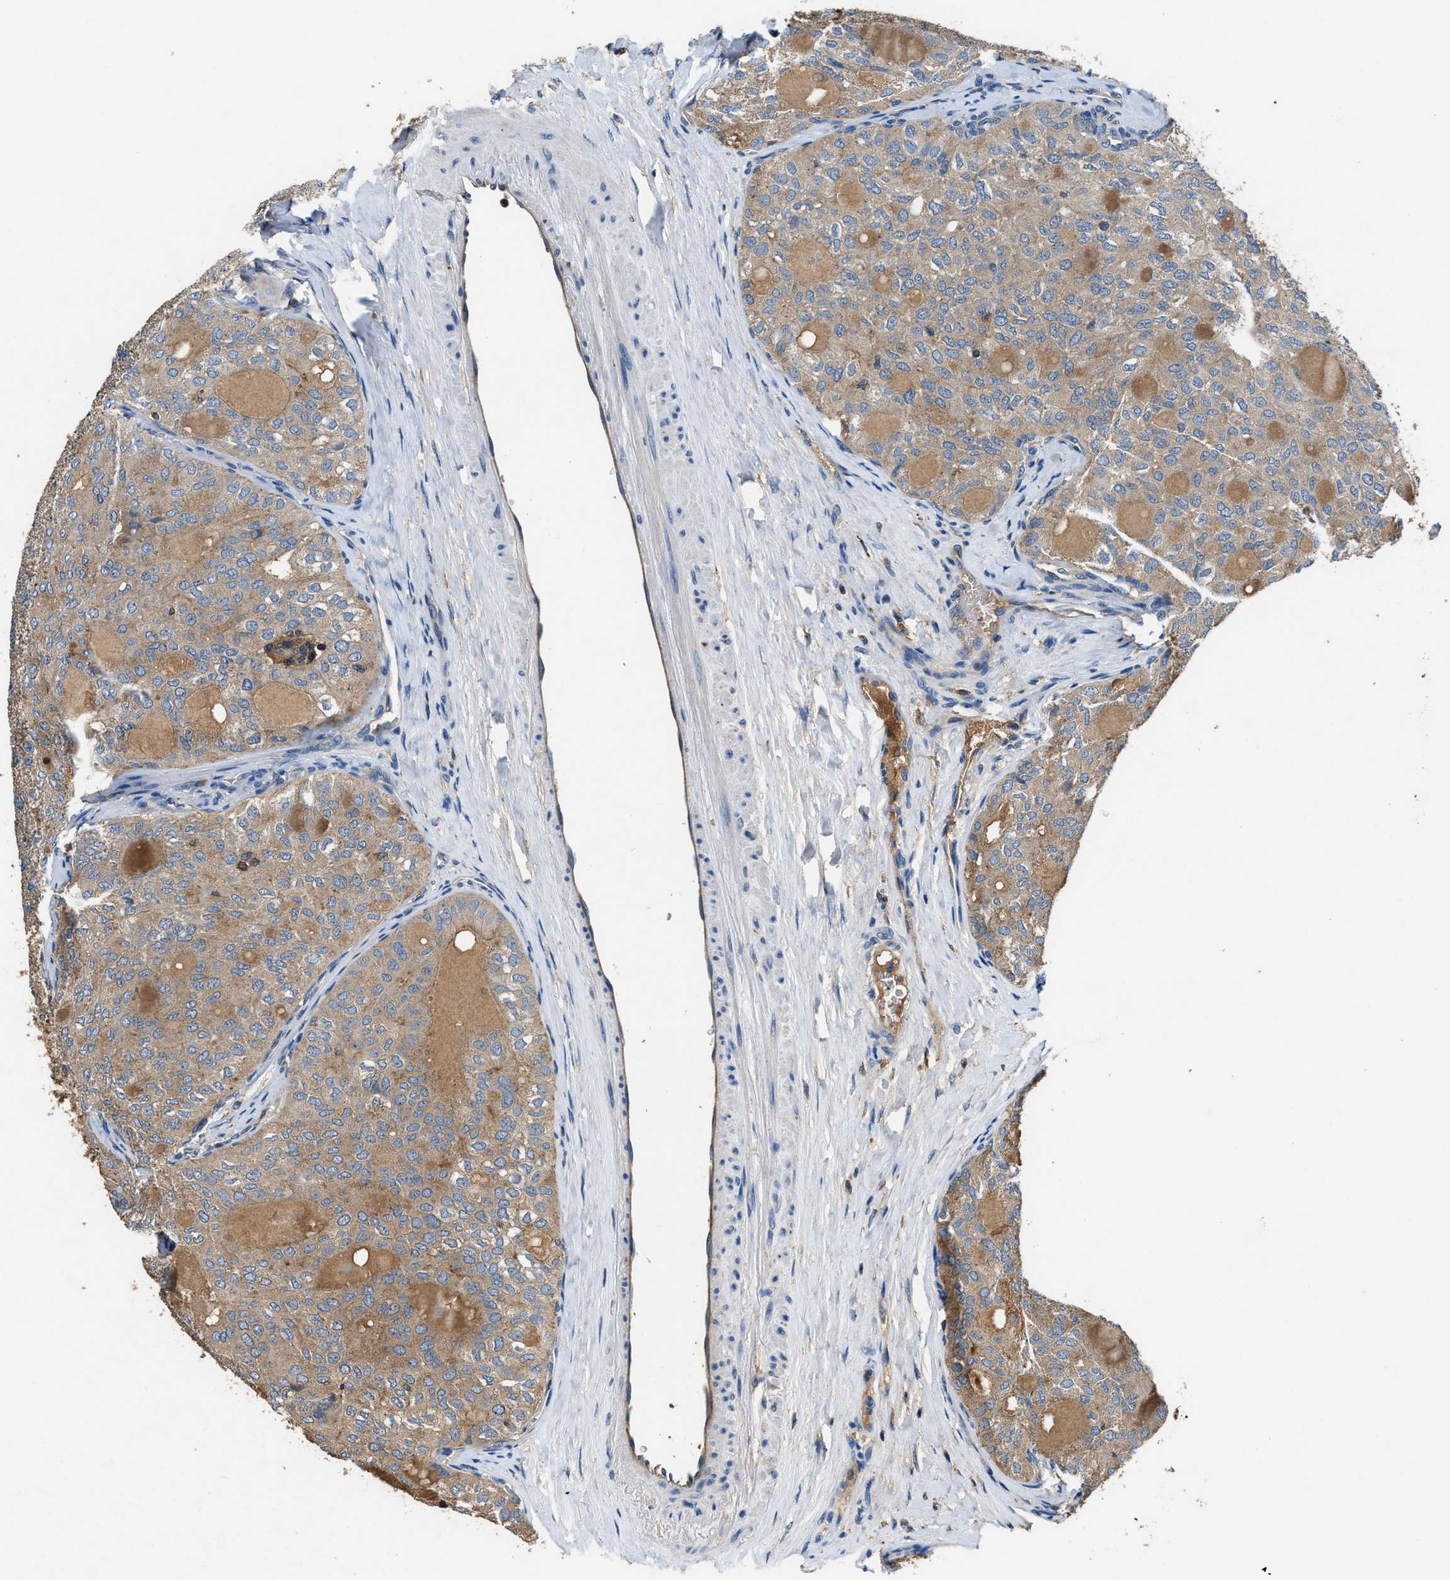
{"staining": {"intensity": "weak", "quantity": ">75%", "location": "cytoplasmic/membranous"}, "tissue": "thyroid cancer", "cell_type": "Tumor cells", "image_type": "cancer", "snomed": [{"axis": "morphology", "description": "Follicular adenoma carcinoma, NOS"}, {"axis": "topography", "description": "Thyroid gland"}], "caption": "Protein staining of follicular adenoma carcinoma (thyroid) tissue exhibits weak cytoplasmic/membranous expression in approximately >75% of tumor cells. (Brightfield microscopy of DAB IHC at high magnification).", "gene": "BLOC1S1", "patient": {"sex": "male", "age": 75}}